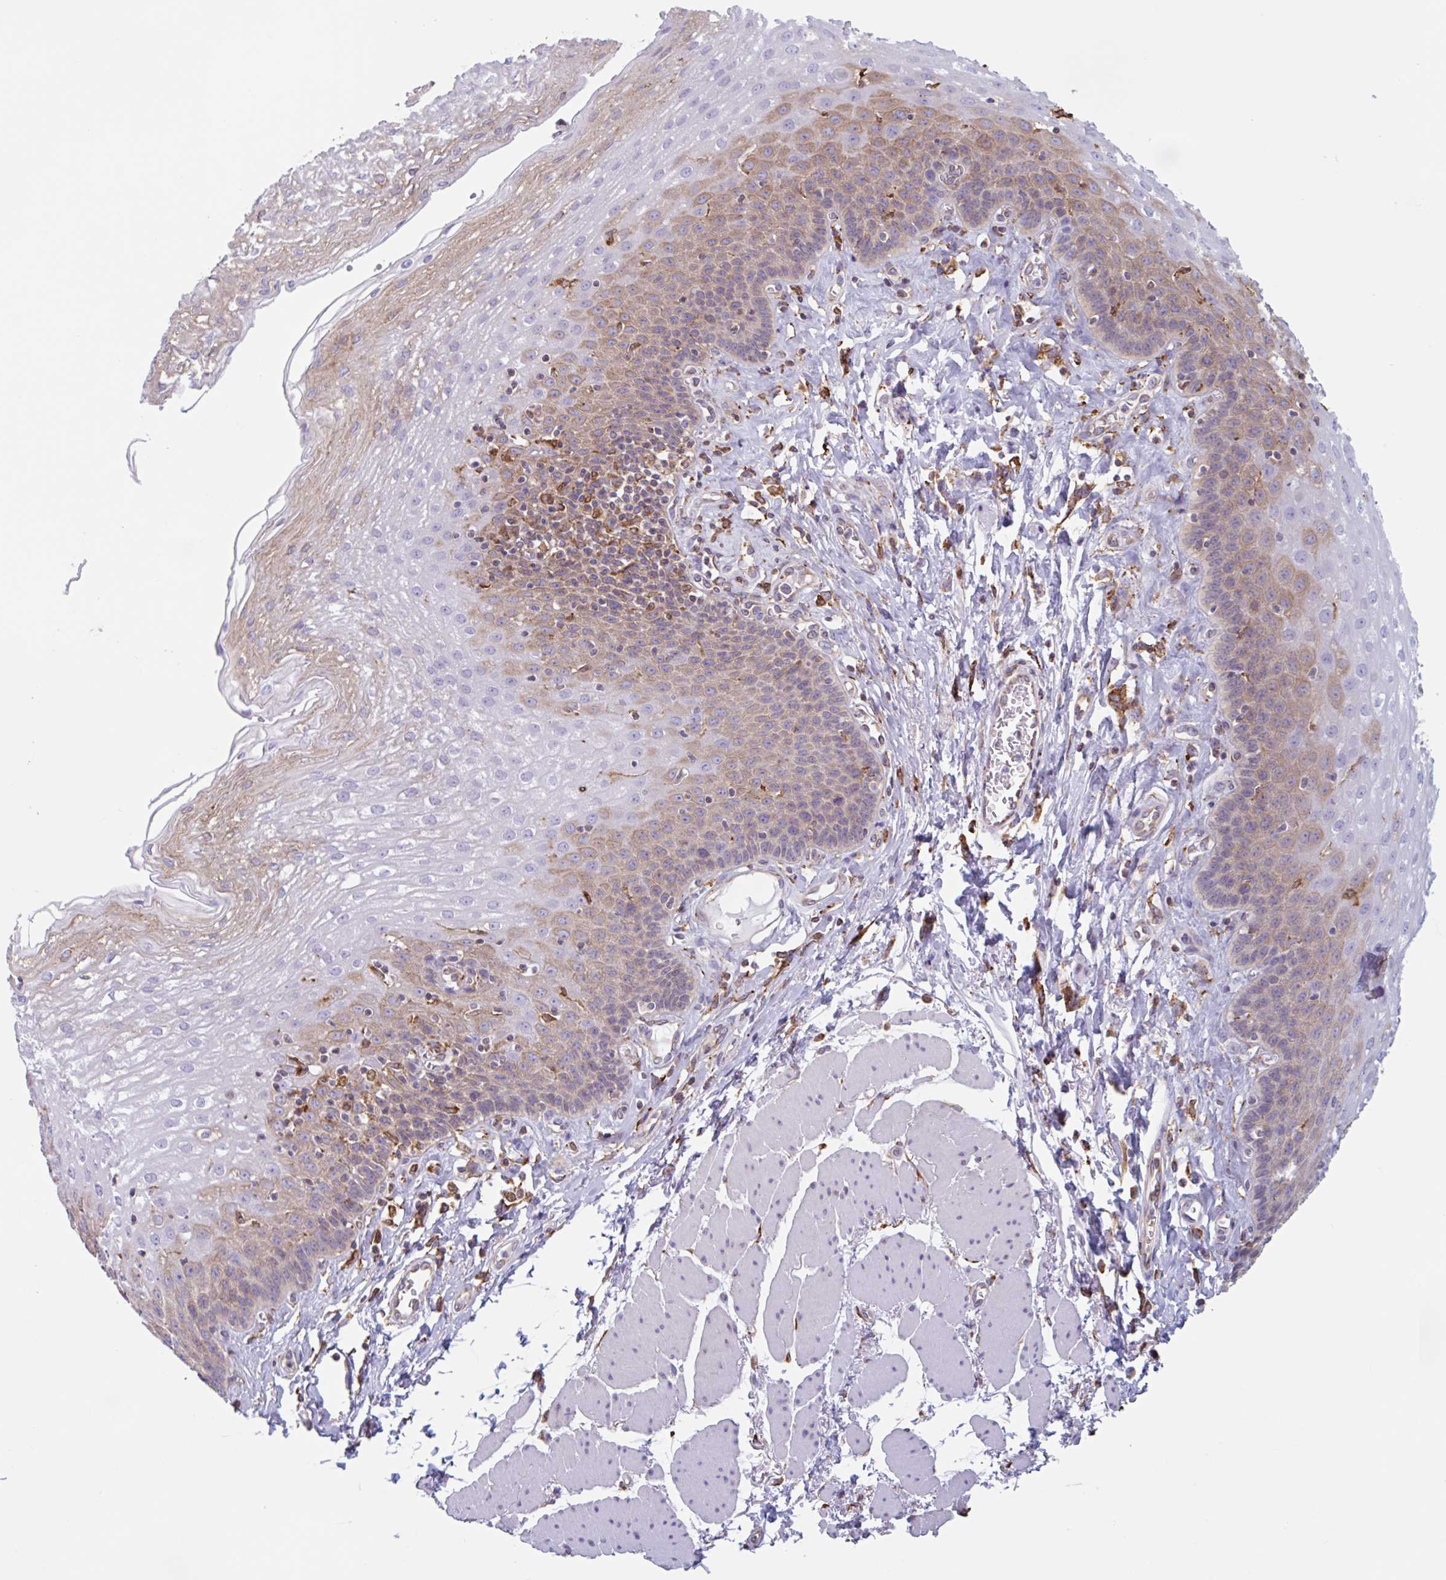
{"staining": {"intensity": "weak", "quantity": "25%-75%", "location": "cytoplasmic/membranous"}, "tissue": "esophagus", "cell_type": "Squamous epithelial cells", "image_type": "normal", "snomed": [{"axis": "morphology", "description": "Normal tissue, NOS"}, {"axis": "topography", "description": "Esophagus"}], "caption": "DAB (3,3'-diaminobenzidine) immunohistochemical staining of normal human esophagus shows weak cytoplasmic/membranous protein staining in about 25%-75% of squamous epithelial cells.", "gene": "DOK4", "patient": {"sex": "female", "age": 81}}